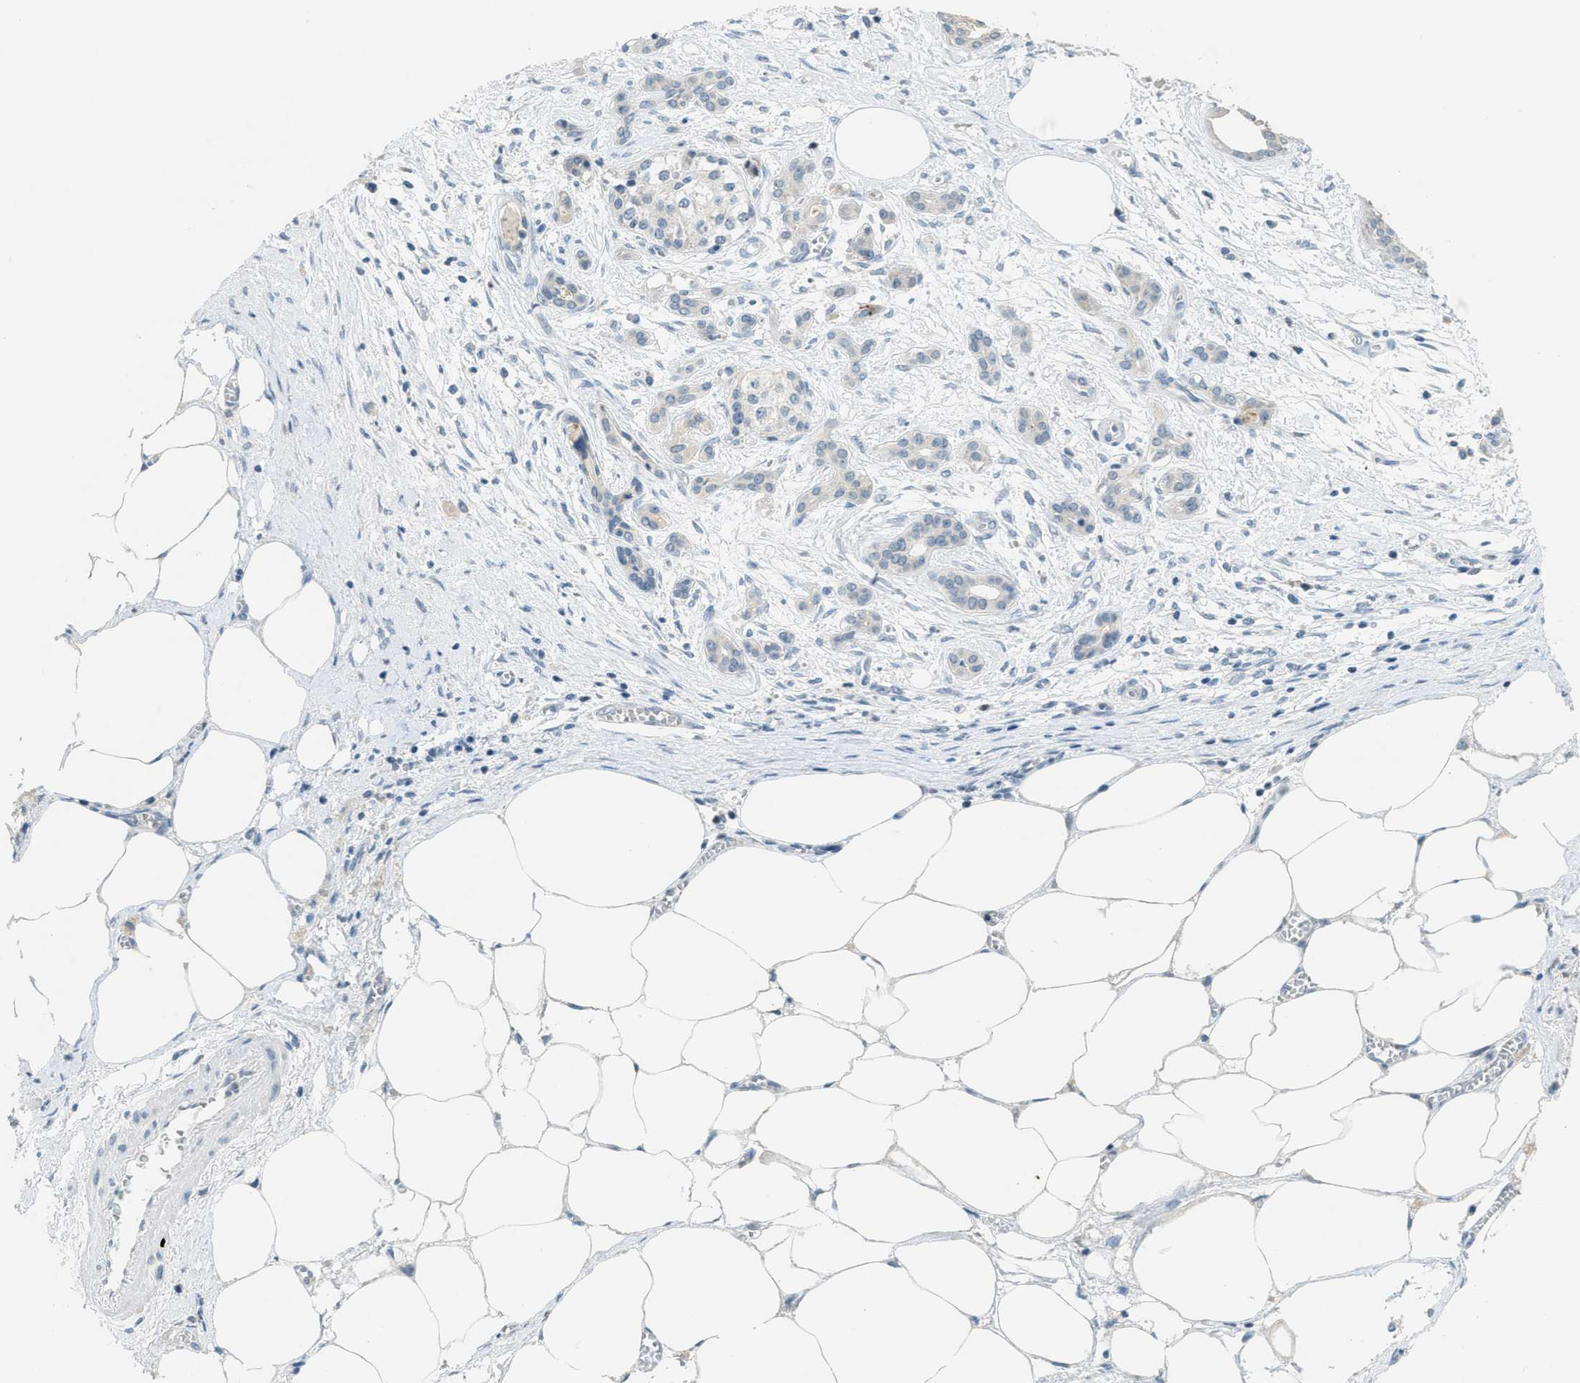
{"staining": {"intensity": "negative", "quantity": "none", "location": "none"}, "tissue": "pancreatic cancer", "cell_type": "Tumor cells", "image_type": "cancer", "snomed": [{"axis": "morphology", "description": "Adenocarcinoma, NOS"}, {"axis": "topography", "description": "Pancreas"}], "caption": "Pancreatic cancer (adenocarcinoma) stained for a protein using immunohistochemistry exhibits no expression tumor cells.", "gene": "TXNDC2", "patient": {"sex": "female", "age": 70}}